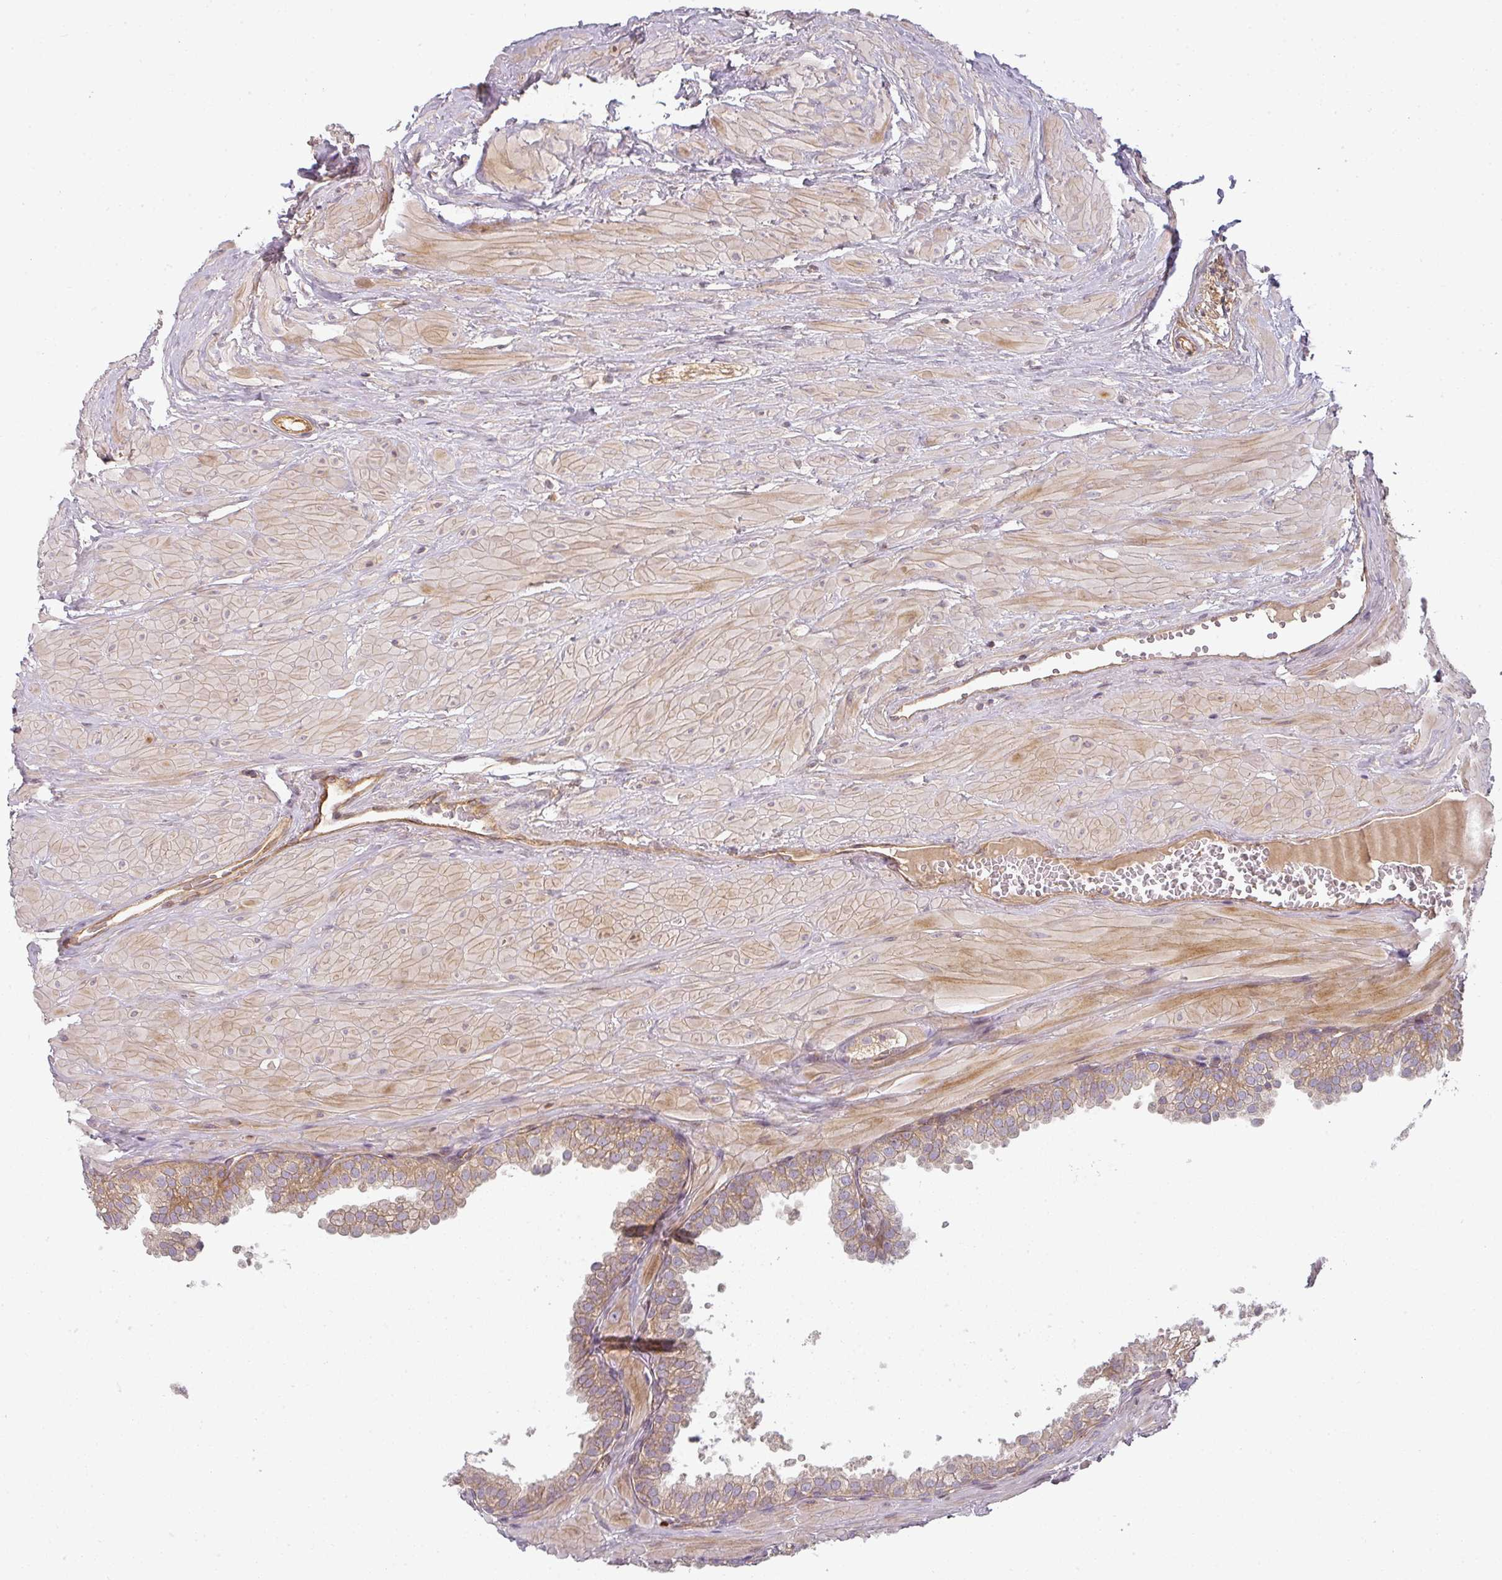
{"staining": {"intensity": "weak", "quantity": "25%-75%", "location": "cytoplasmic/membranous"}, "tissue": "prostate", "cell_type": "Glandular cells", "image_type": "normal", "snomed": [{"axis": "morphology", "description": "Normal tissue, NOS"}, {"axis": "topography", "description": "Prostate"}, {"axis": "topography", "description": "Peripheral nerve tissue"}], "caption": "An immunohistochemistry (IHC) photomicrograph of unremarkable tissue is shown. Protein staining in brown highlights weak cytoplasmic/membranous positivity in prostate within glandular cells. The staining was performed using DAB to visualize the protein expression in brown, while the nuclei were stained in blue with hematoxylin (Magnification: 20x).", "gene": "CNOT1", "patient": {"sex": "male", "age": 55}}